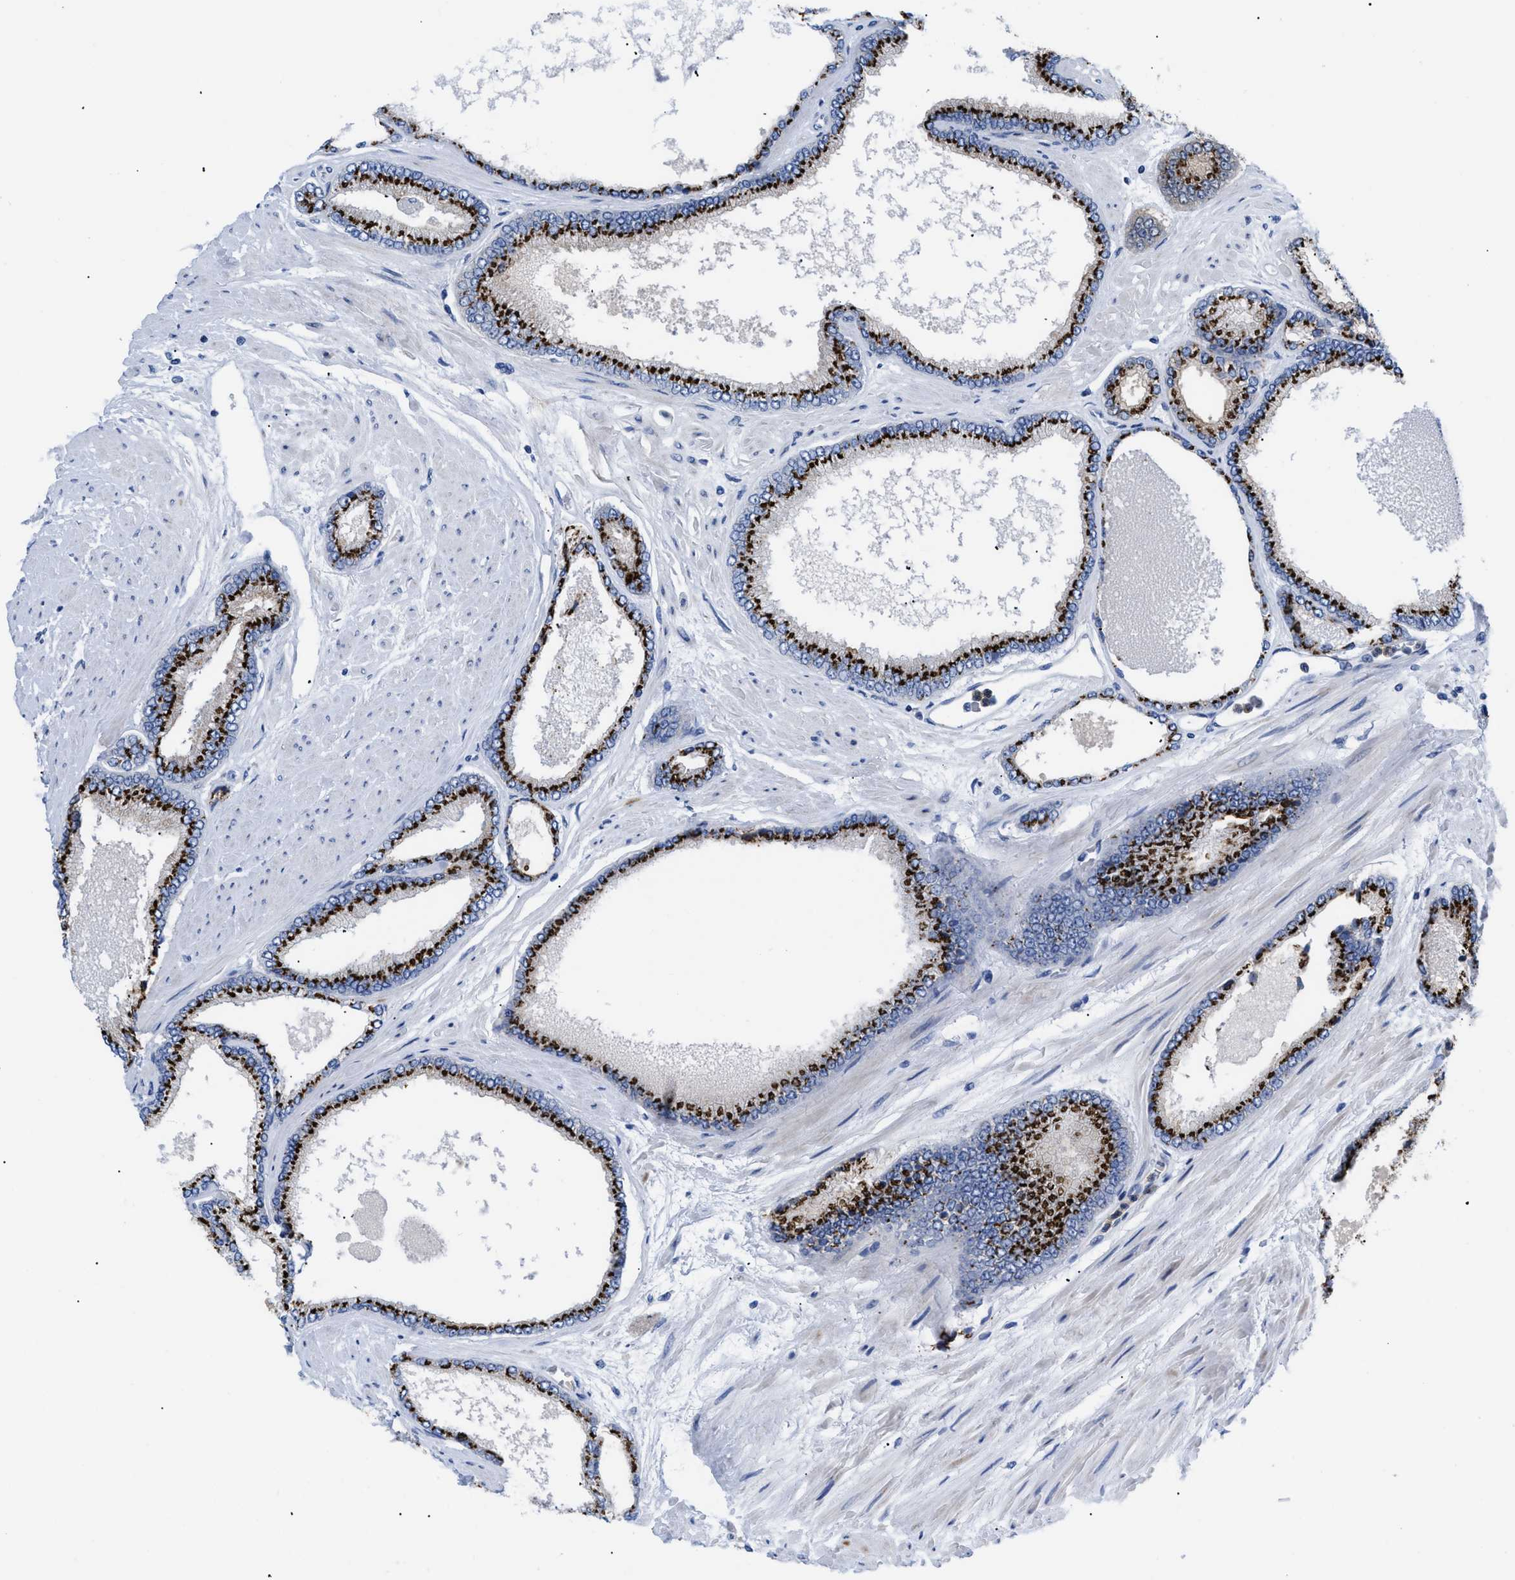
{"staining": {"intensity": "strong", "quantity": ">75%", "location": "cytoplasmic/membranous"}, "tissue": "prostate cancer", "cell_type": "Tumor cells", "image_type": "cancer", "snomed": [{"axis": "morphology", "description": "Adenocarcinoma, High grade"}, {"axis": "topography", "description": "Prostate"}], "caption": "IHC micrograph of human prostate cancer stained for a protein (brown), which exhibits high levels of strong cytoplasmic/membranous positivity in about >75% of tumor cells.", "gene": "TMEM17", "patient": {"sex": "male", "age": 61}}